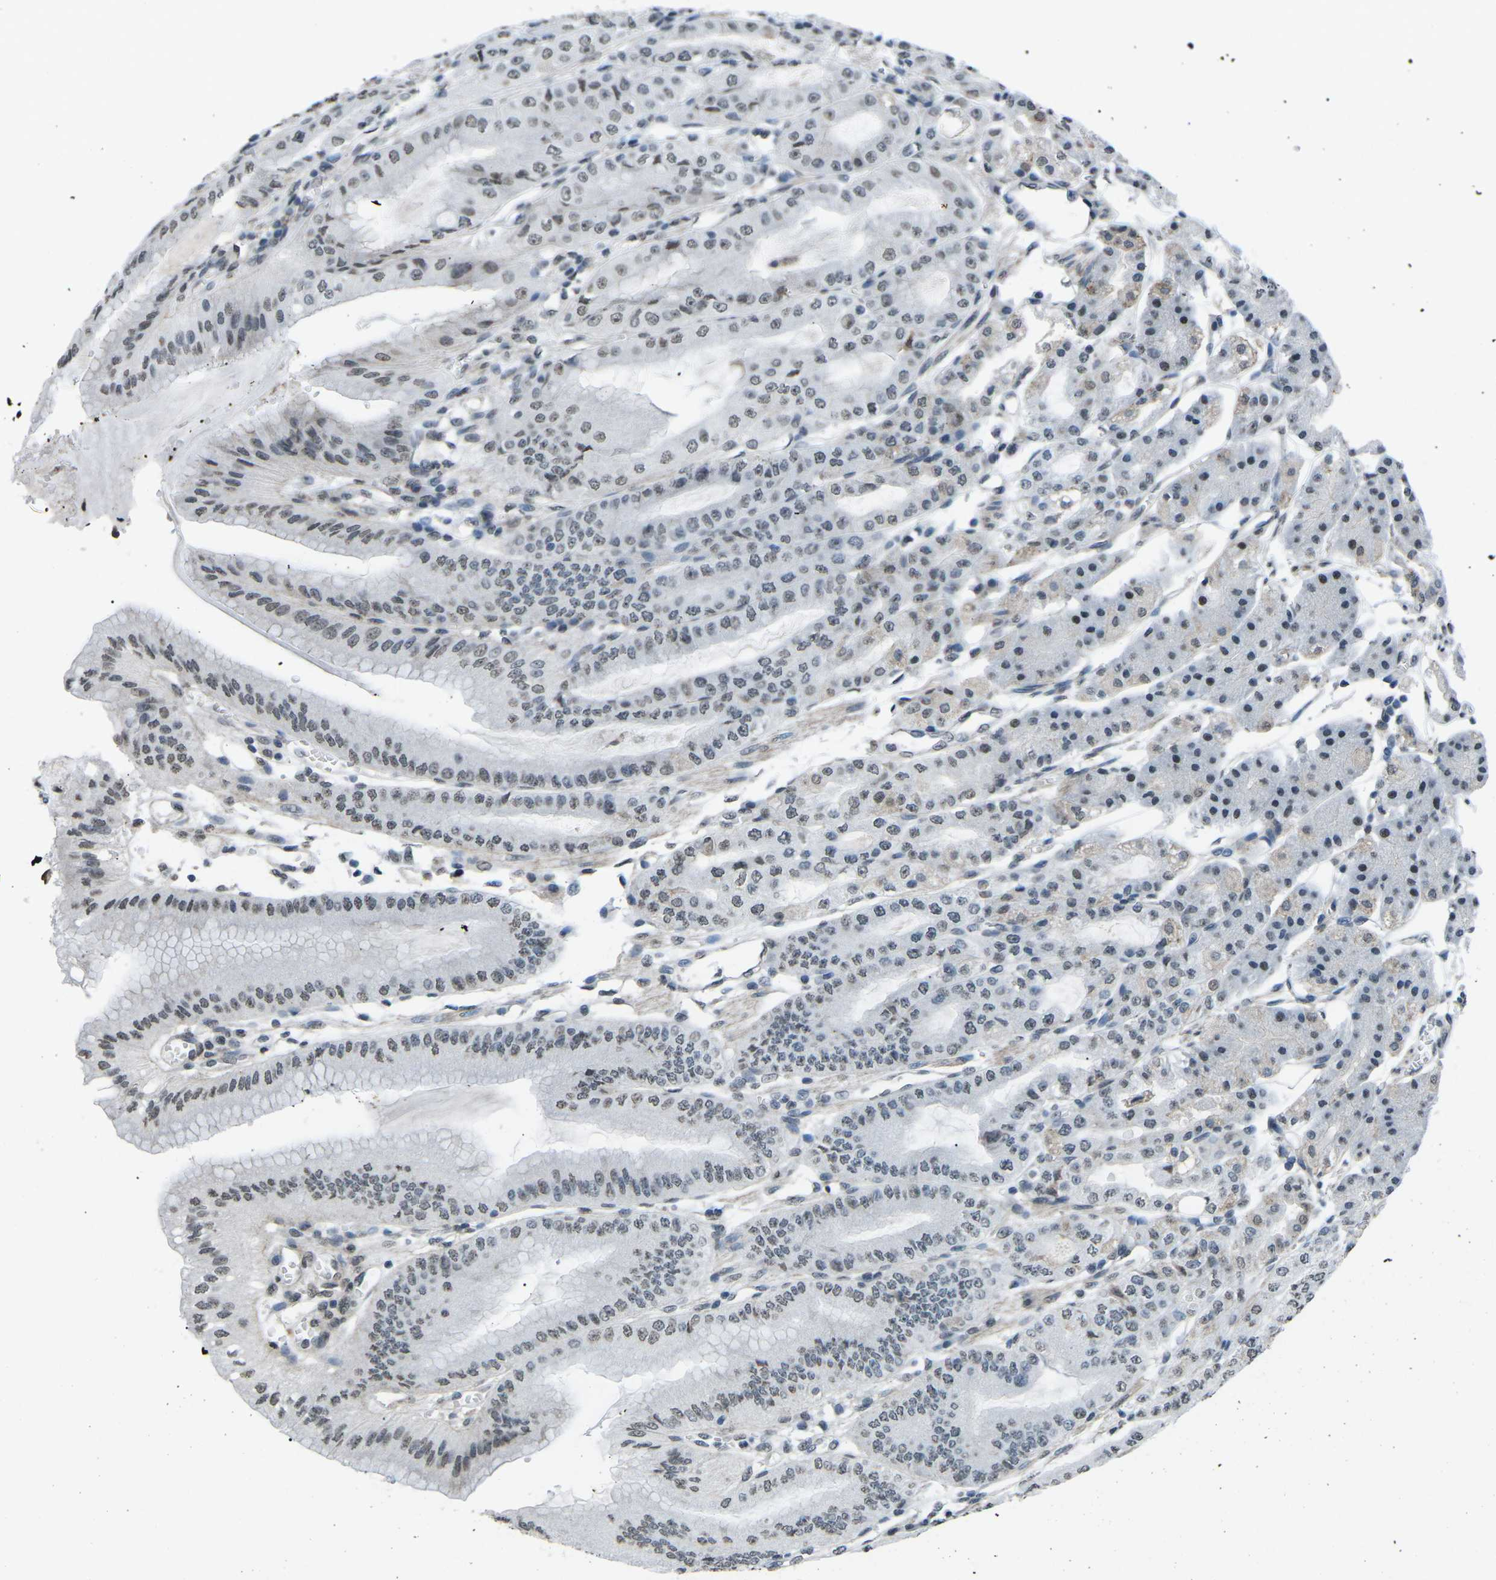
{"staining": {"intensity": "weak", "quantity": "<25%", "location": "cytoplasmic/membranous"}, "tissue": "stomach", "cell_type": "Glandular cells", "image_type": "normal", "snomed": [{"axis": "morphology", "description": "Normal tissue, NOS"}, {"axis": "topography", "description": "Stomach, lower"}], "caption": "IHC image of benign stomach stained for a protein (brown), which demonstrates no staining in glandular cells.", "gene": "TFR2", "patient": {"sex": "male", "age": 71}}